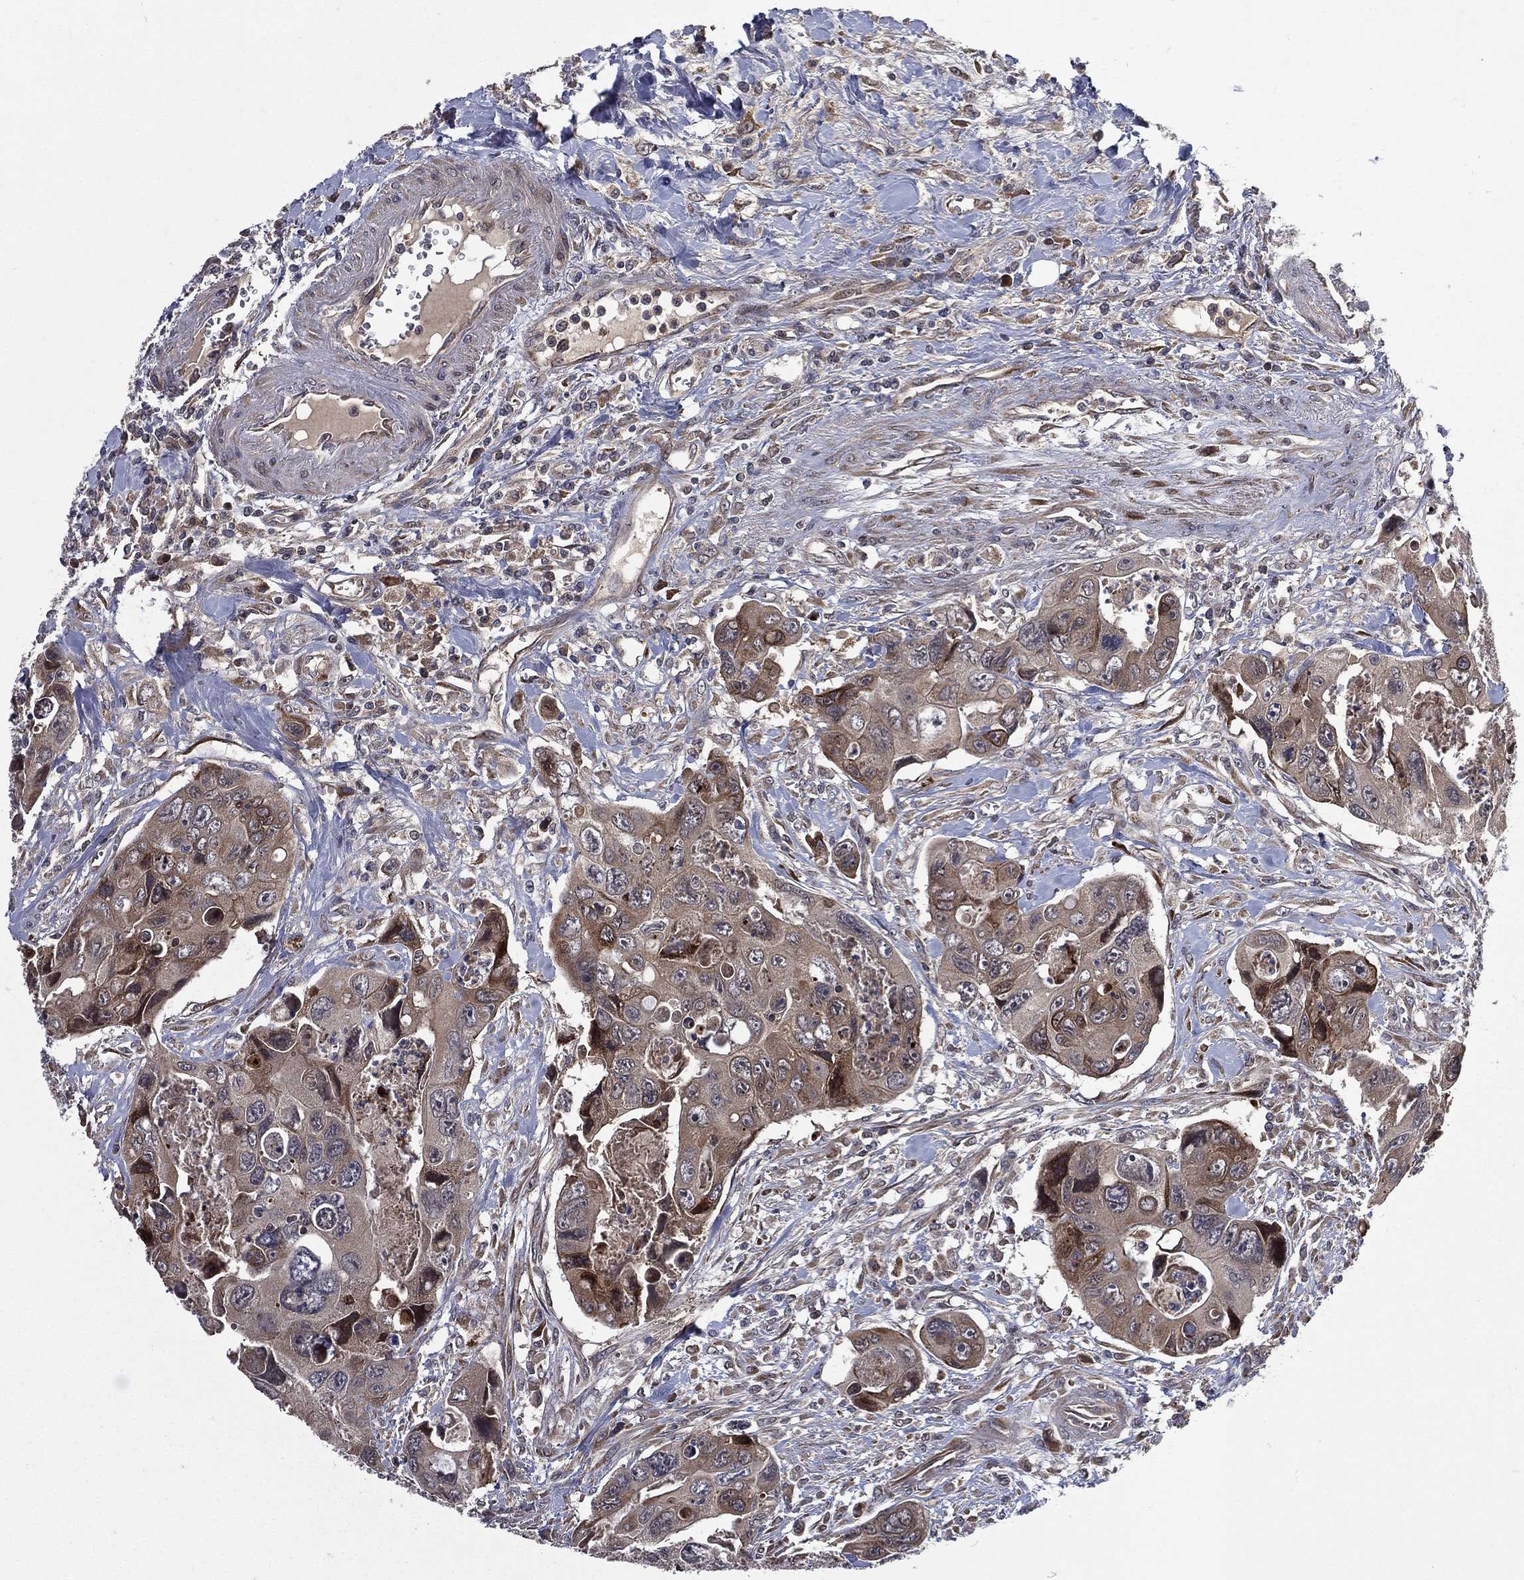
{"staining": {"intensity": "moderate", "quantity": "25%-75%", "location": "cytoplasmic/membranous"}, "tissue": "colorectal cancer", "cell_type": "Tumor cells", "image_type": "cancer", "snomed": [{"axis": "morphology", "description": "Adenocarcinoma, NOS"}, {"axis": "topography", "description": "Rectum"}], "caption": "Moderate cytoplasmic/membranous staining is identified in approximately 25%-75% of tumor cells in colorectal cancer.", "gene": "RAB11FIP4", "patient": {"sex": "male", "age": 62}}